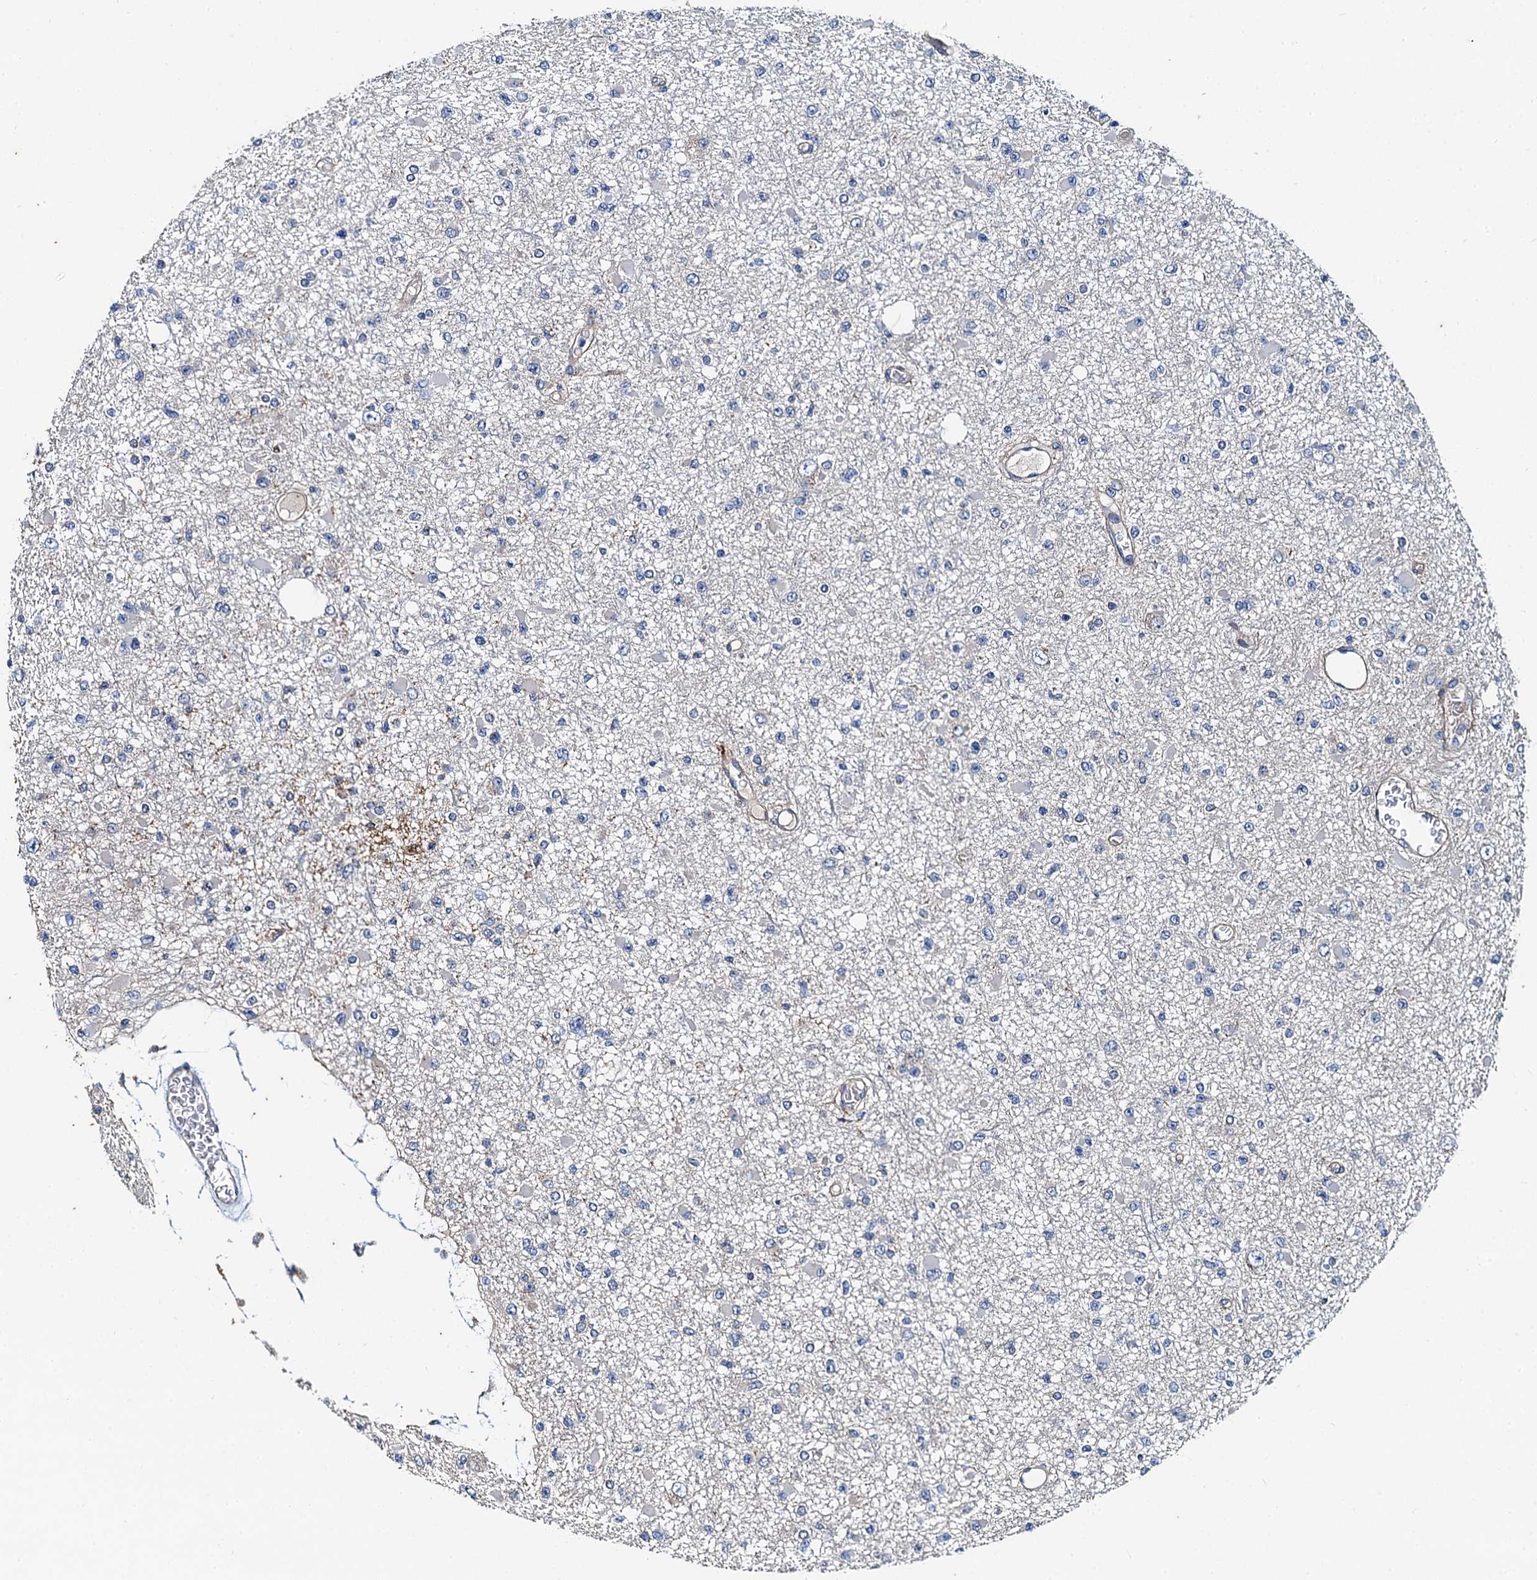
{"staining": {"intensity": "negative", "quantity": "none", "location": "none"}, "tissue": "glioma", "cell_type": "Tumor cells", "image_type": "cancer", "snomed": [{"axis": "morphology", "description": "Glioma, malignant, Low grade"}, {"axis": "topography", "description": "Brain"}], "caption": "Protein analysis of malignant low-grade glioma reveals no significant staining in tumor cells. (Stains: DAB IHC with hematoxylin counter stain, Microscopy: brightfield microscopy at high magnification).", "gene": "NGRN", "patient": {"sex": "female", "age": 22}}